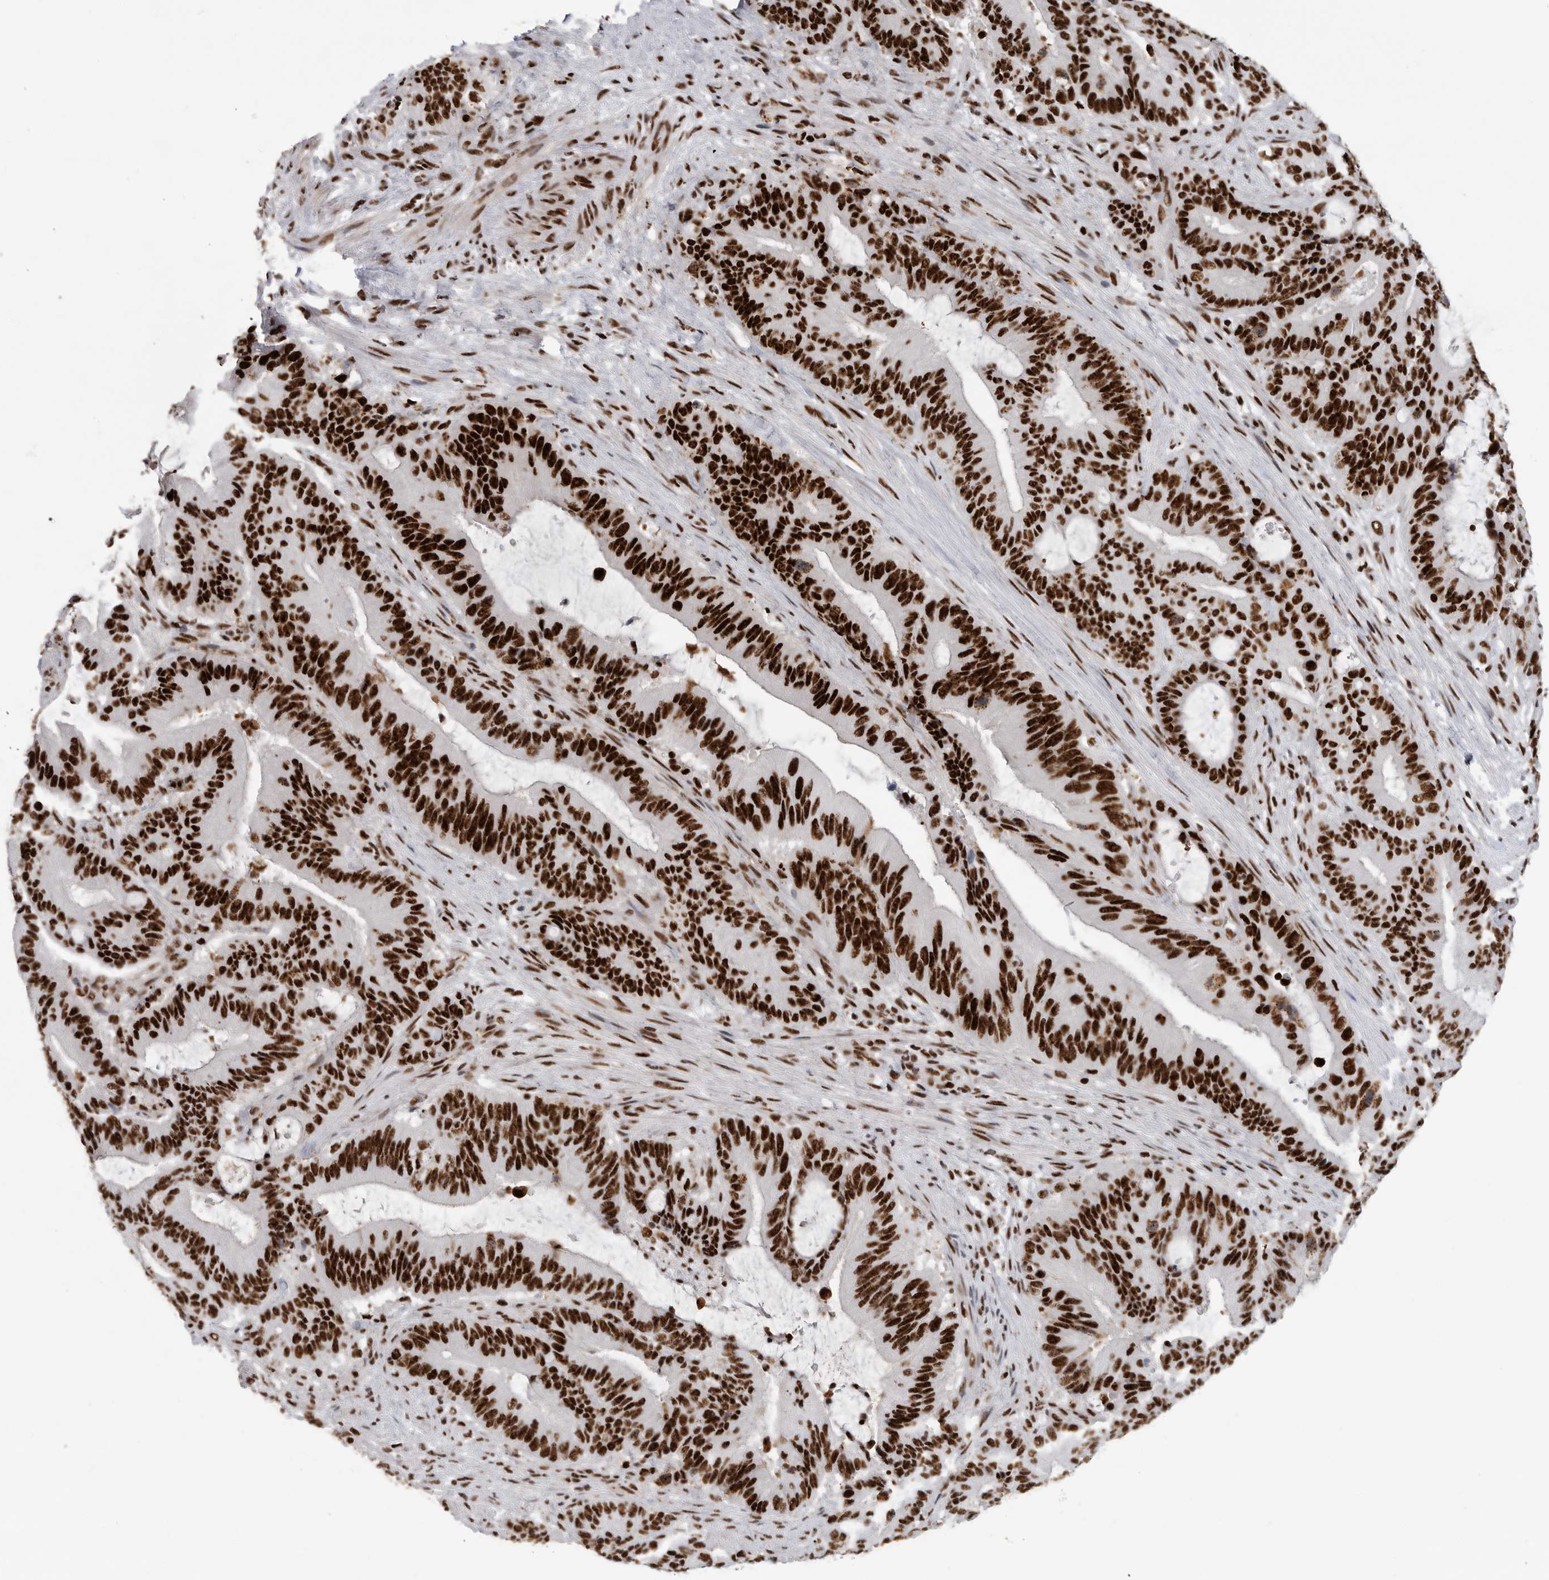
{"staining": {"intensity": "strong", "quantity": ">75%", "location": "nuclear"}, "tissue": "liver cancer", "cell_type": "Tumor cells", "image_type": "cancer", "snomed": [{"axis": "morphology", "description": "Normal tissue, NOS"}, {"axis": "morphology", "description": "Cholangiocarcinoma"}, {"axis": "topography", "description": "Liver"}, {"axis": "topography", "description": "Peripheral nerve tissue"}], "caption": "A brown stain highlights strong nuclear positivity of a protein in human cholangiocarcinoma (liver) tumor cells.", "gene": "BCLAF1", "patient": {"sex": "female", "age": 73}}